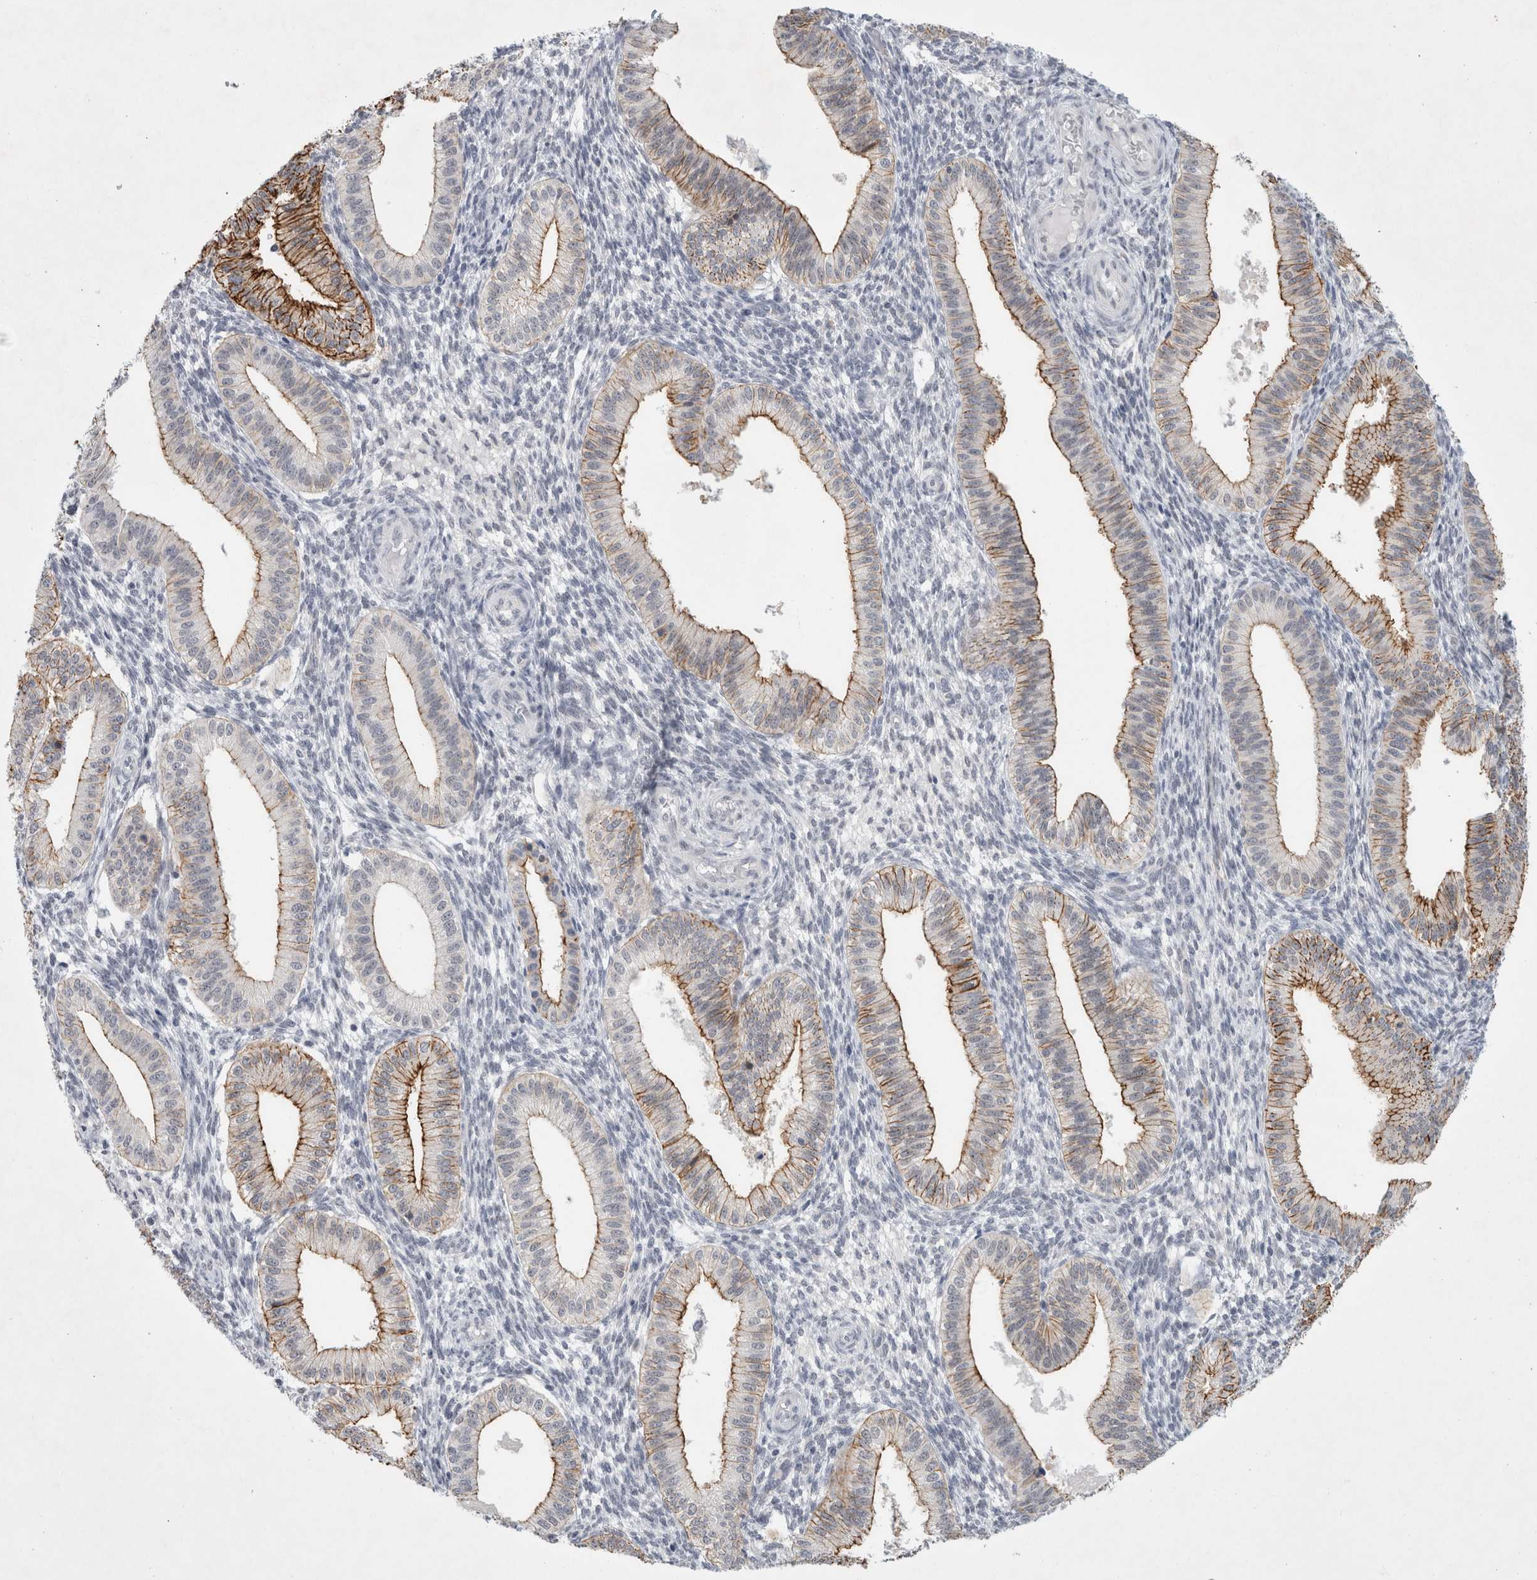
{"staining": {"intensity": "negative", "quantity": "none", "location": "none"}, "tissue": "endometrium", "cell_type": "Cells in endometrial stroma", "image_type": "normal", "snomed": [{"axis": "morphology", "description": "Normal tissue, NOS"}, {"axis": "topography", "description": "Endometrium"}], "caption": "A high-resolution image shows immunohistochemistry (IHC) staining of normal endometrium, which reveals no significant positivity in cells in endometrial stroma.", "gene": "NIPA1", "patient": {"sex": "female", "age": 39}}